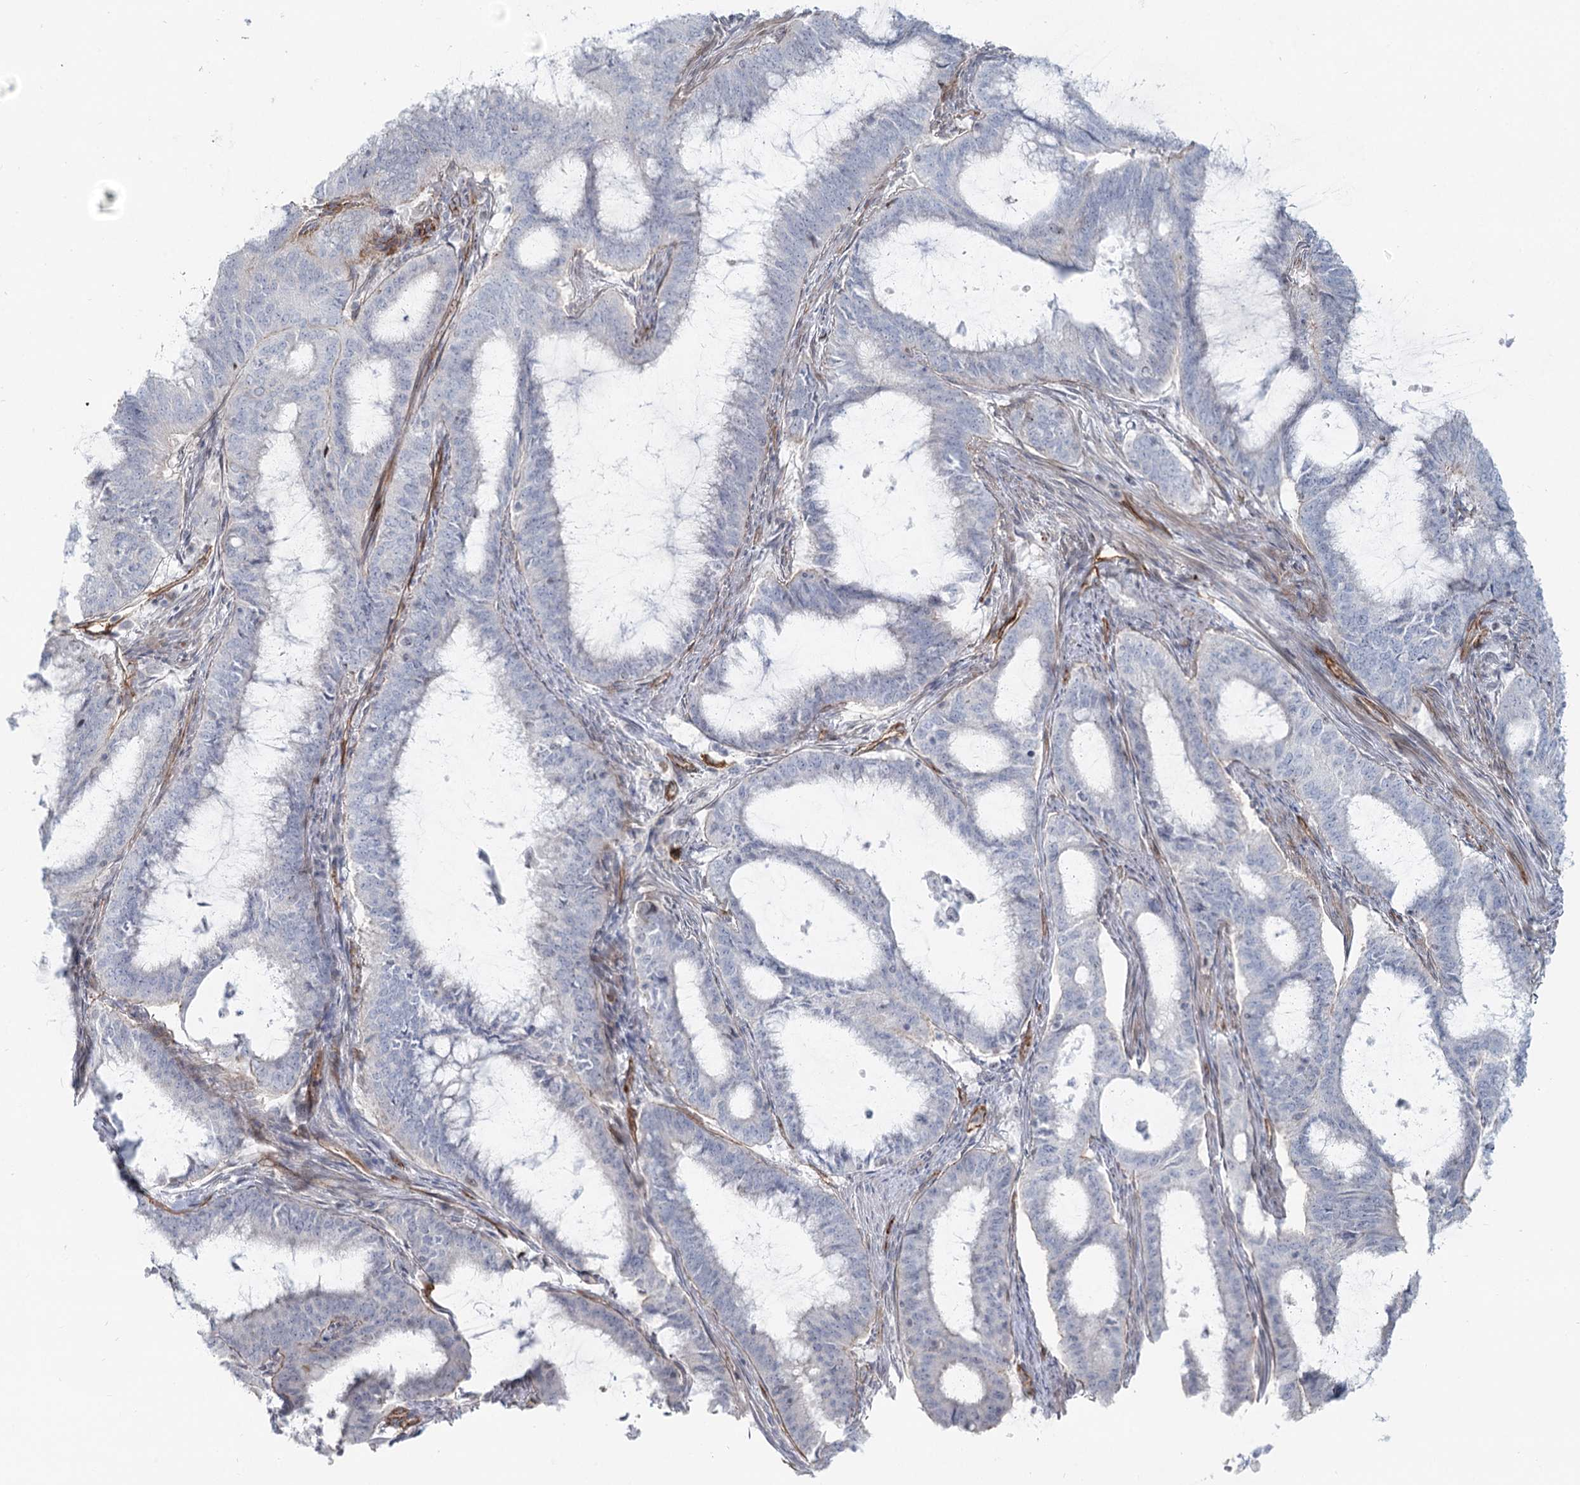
{"staining": {"intensity": "negative", "quantity": "none", "location": "none"}, "tissue": "endometrial cancer", "cell_type": "Tumor cells", "image_type": "cancer", "snomed": [{"axis": "morphology", "description": "Adenocarcinoma, NOS"}, {"axis": "topography", "description": "Endometrium"}], "caption": "Tumor cells are negative for protein expression in human adenocarcinoma (endometrial). (DAB (3,3'-diaminobenzidine) IHC, high magnification).", "gene": "ZFYVE28", "patient": {"sex": "female", "age": 51}}